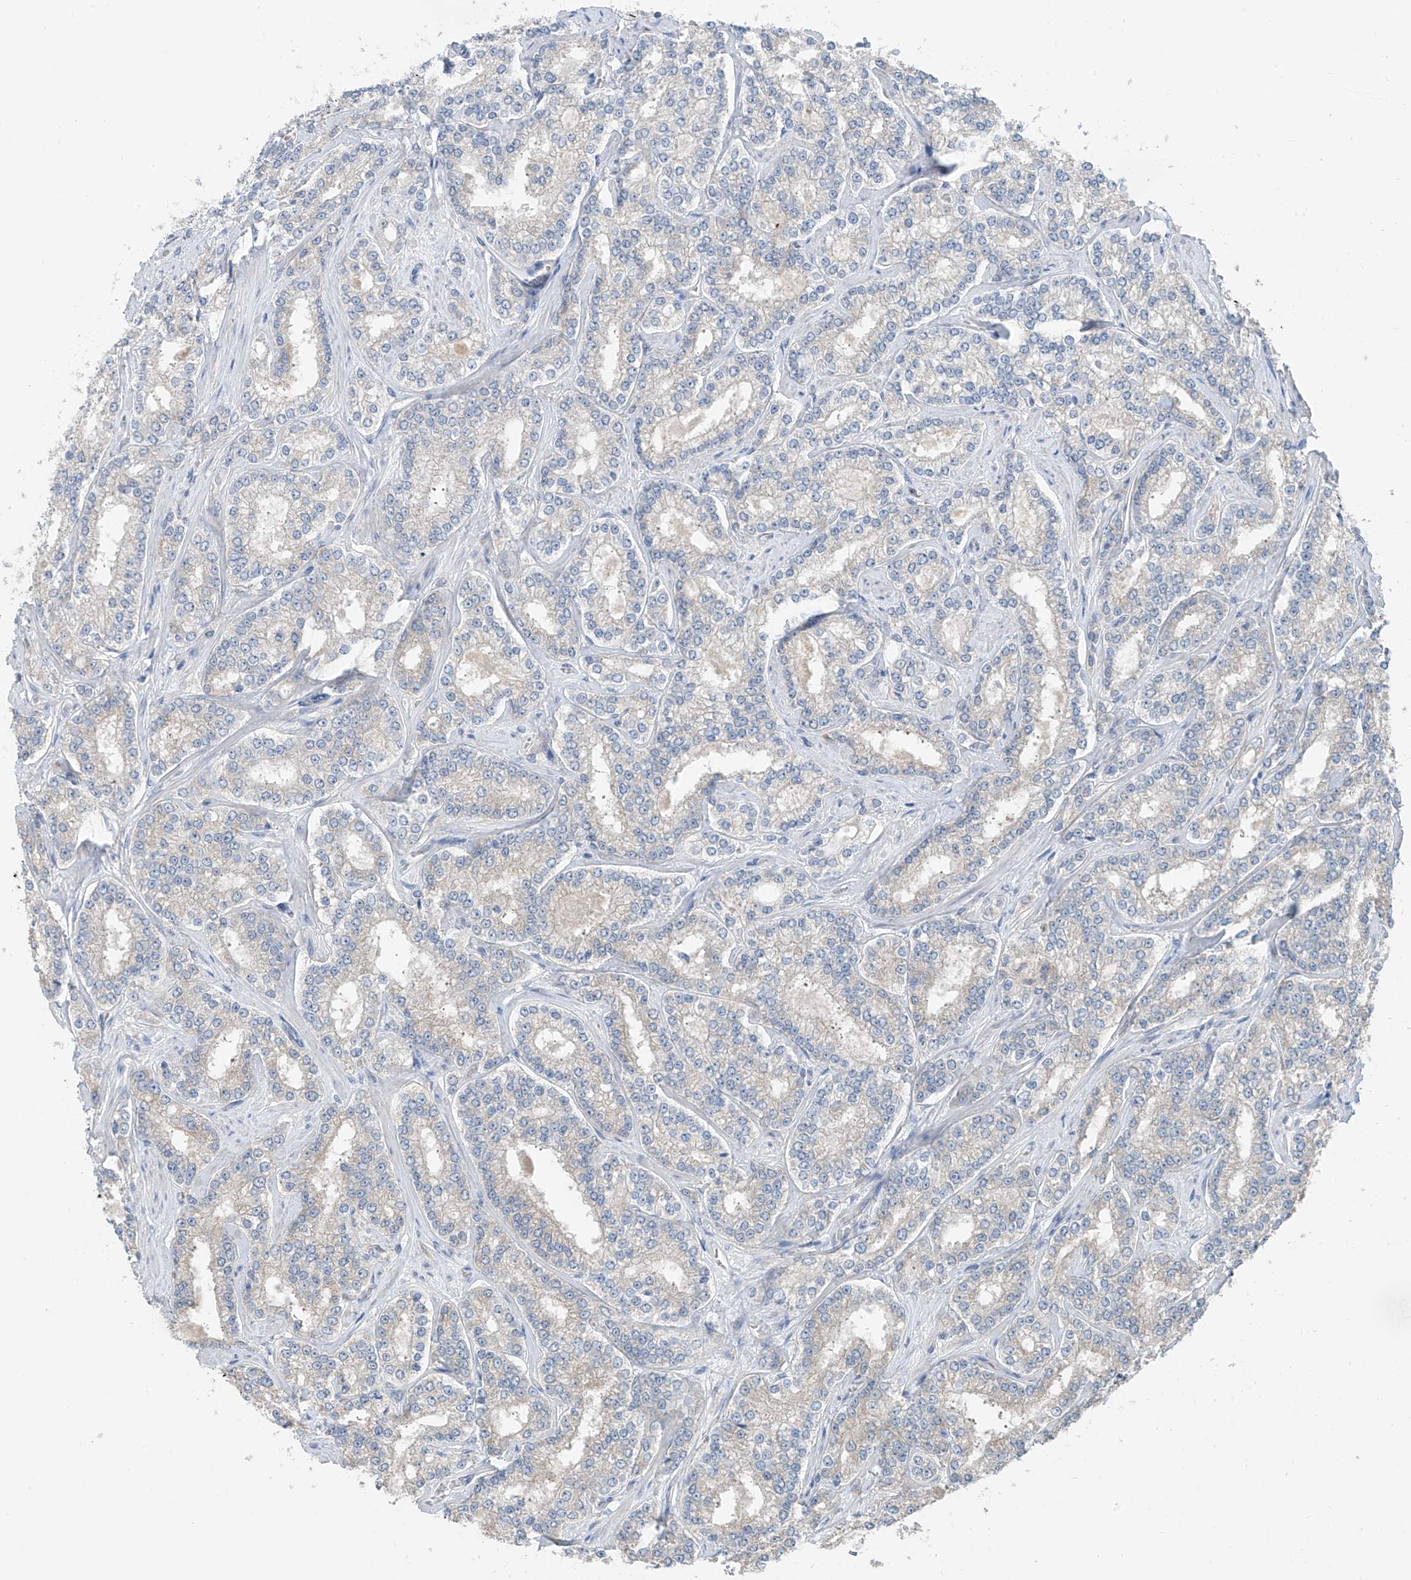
{"staining": {"intensity": "negative", "quantity": "none", "location": "none"}, "tissue": "prostate cancer", "cell_type": "Tumor cells", "image_type": "cancer", "snomed": [{"axis": "morphology", "description": "Normal tissue, NOS"}, {"axis": "morphology", "description": "Adenocarcinoma, High grade"}, {"axis": "topography", "description": "Prostate"}], "caption": "A micrograph of human prostate adenocarcinoma (high-grade) is negative for staining in tumor cells.", "gene": "RPL4", "patient": {"sex": "male", "age": 83}}